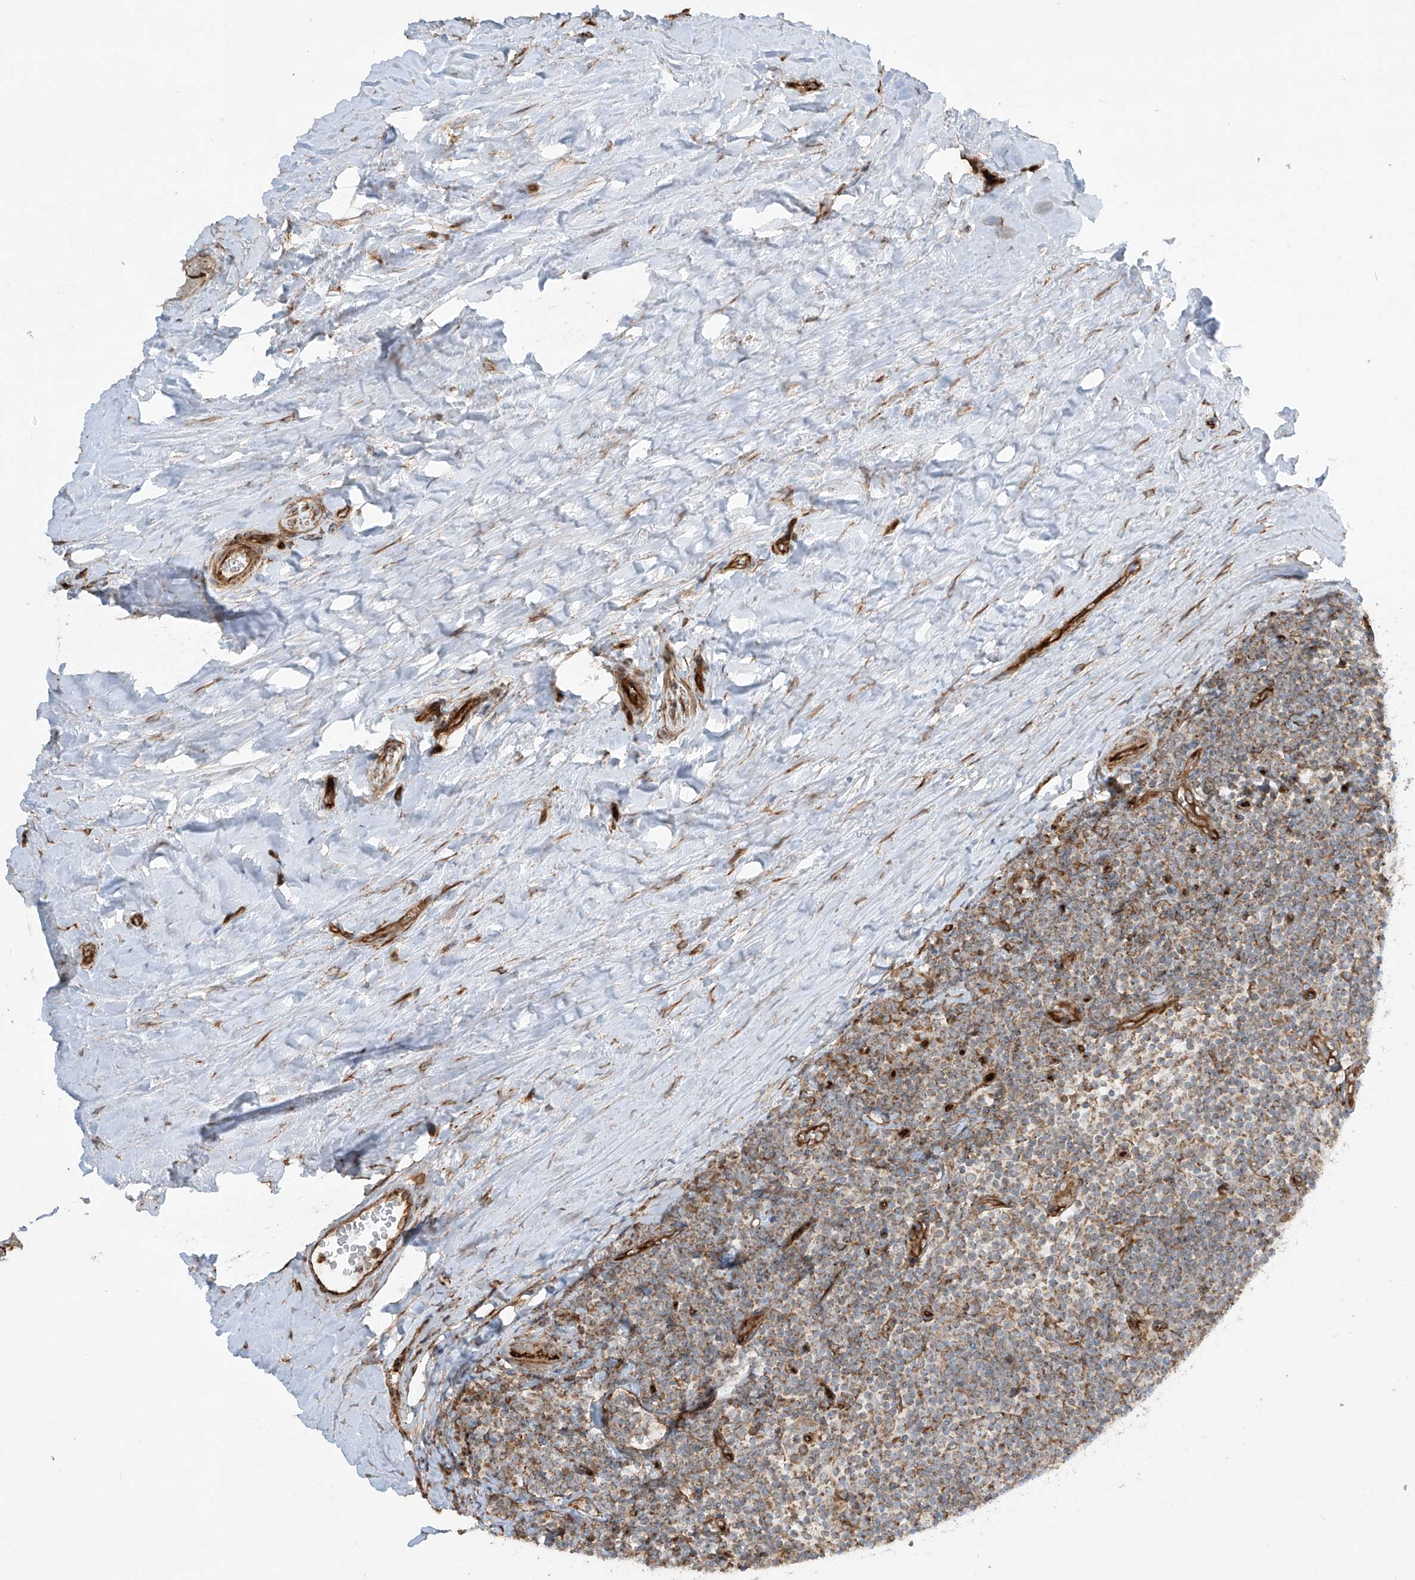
{"staining": {"intensity": "moderate", "quantity": "<25%", "location": "cytoplasmic/membranous"}, "tissue": "tonsil", "cell_type": "Germinal center cells", "image_type": "normal", "snomed": [{"axis": "morphology", "description": "Normal tissue, NOS"}, {"axis": "topography", "description": "Tonsil"}], "caption": "A high-resolution micrograph shows immunohistochemistry (IHC) staining of benign tonsil, which reveals moderate cytoplasmic/membranous positivity in approximately <25% of germinal center cells. The staining was performed using DAB to visualize the protein expression in brown, while the nuclei were stained in blue with hematoxylin (Magnification: 20x).", "gene": "EIF5B", "patient": {"sex": "male", "age": 27}}